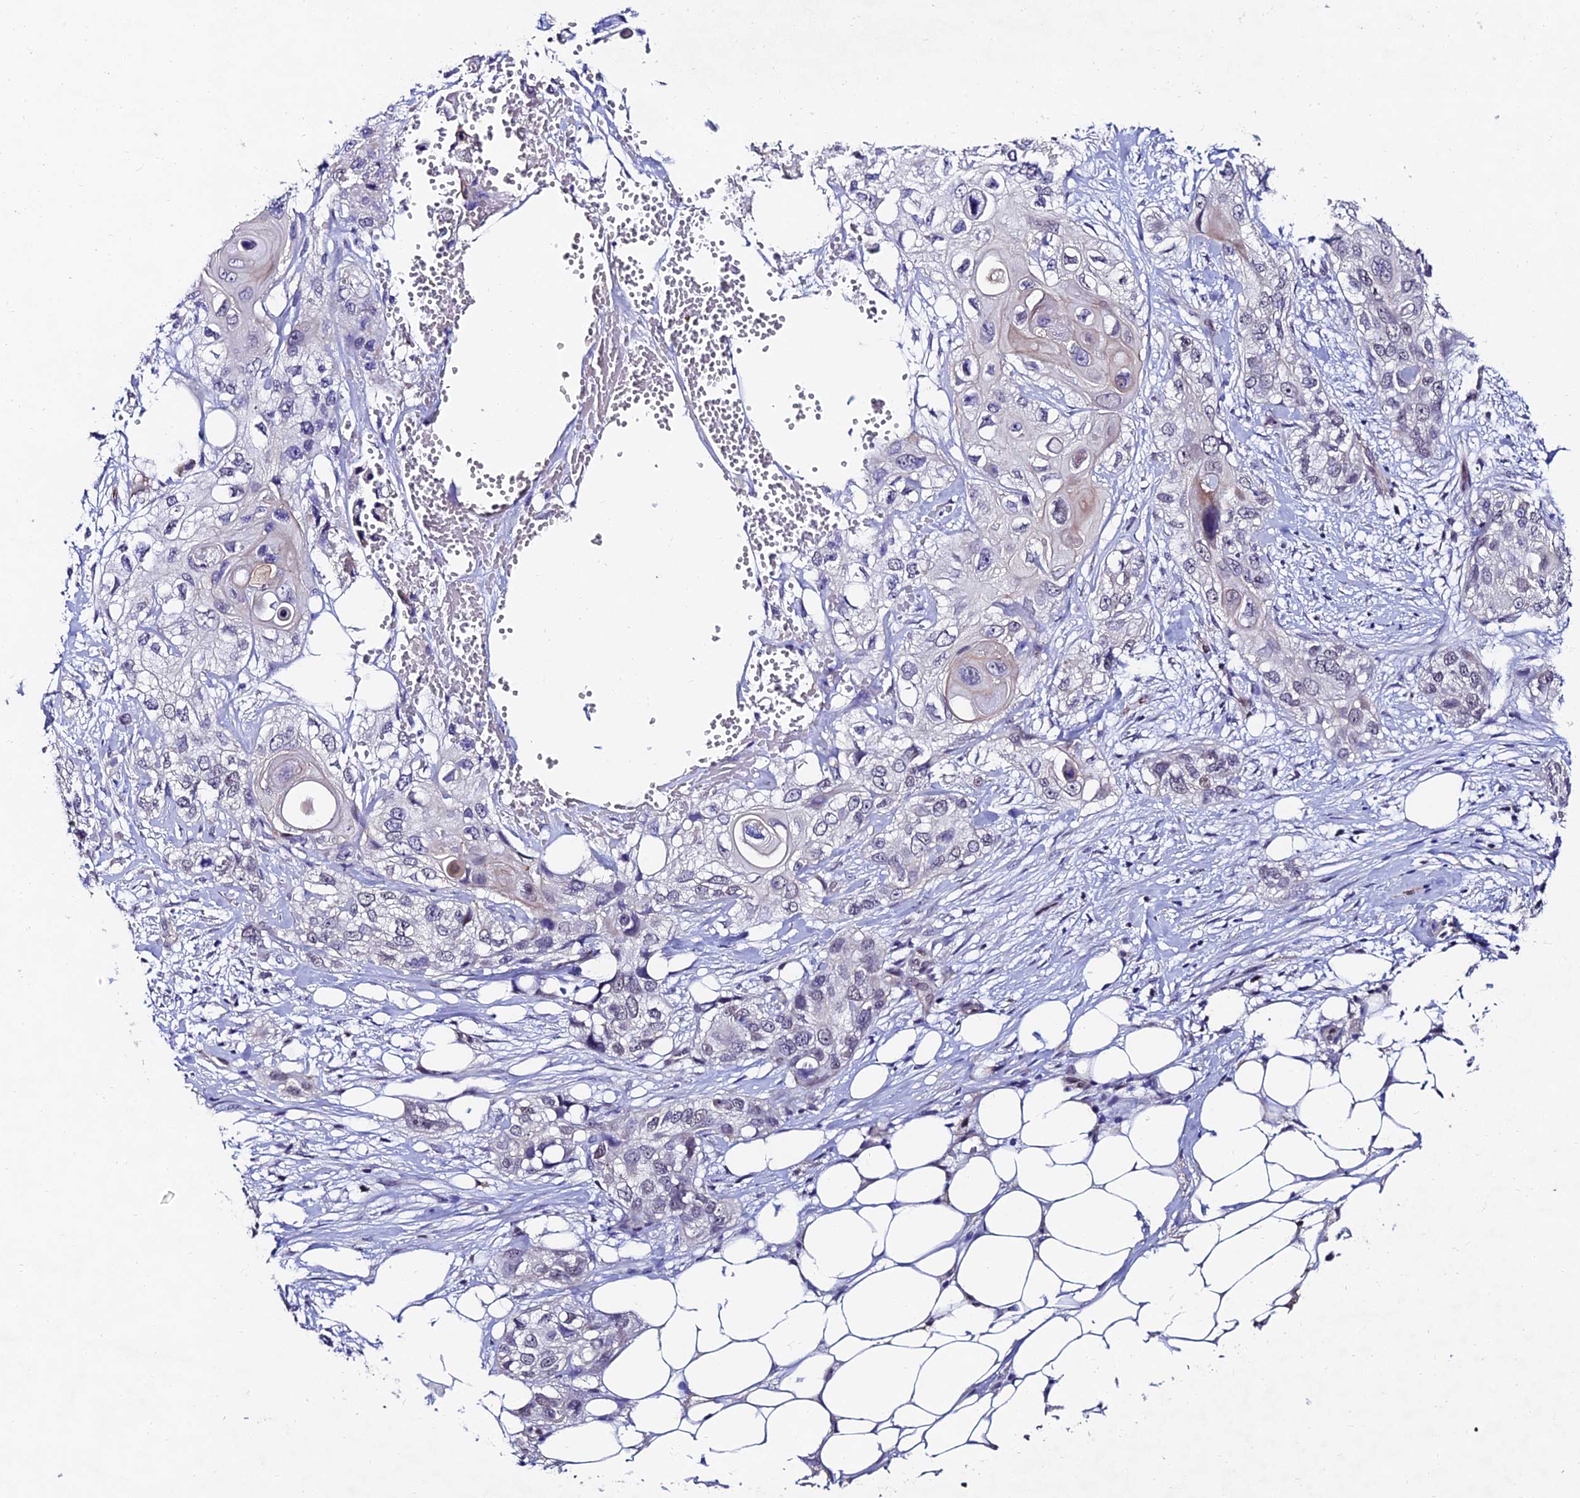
{"staining": {"intensity": "weak", "quantity": "<25%", "location": "cytoplasmic/membranous,nuclear"}, "tissue": "skin cancer", "cell_type": "Tumor cells", "image_type": "cancer", "snomed": [{"axis": "morphology", "description": "Normal tissue, NOS"}, {"axis": "morphology", "description": "Squamous cell carcinoma, NOS"}, {"axis": "topography", "description": "Skin"}], "caption": "Tumor cells show no significant positivity in skin cancer (squamous cell carcinoma). The staining is performed using DAB (3,3'-diaminobenzidine) brown chromogen with nuclei counter-stained in using hematoxylin.", "gene": "TRIM24", "patient": {"sex": "male", "age": 72}}